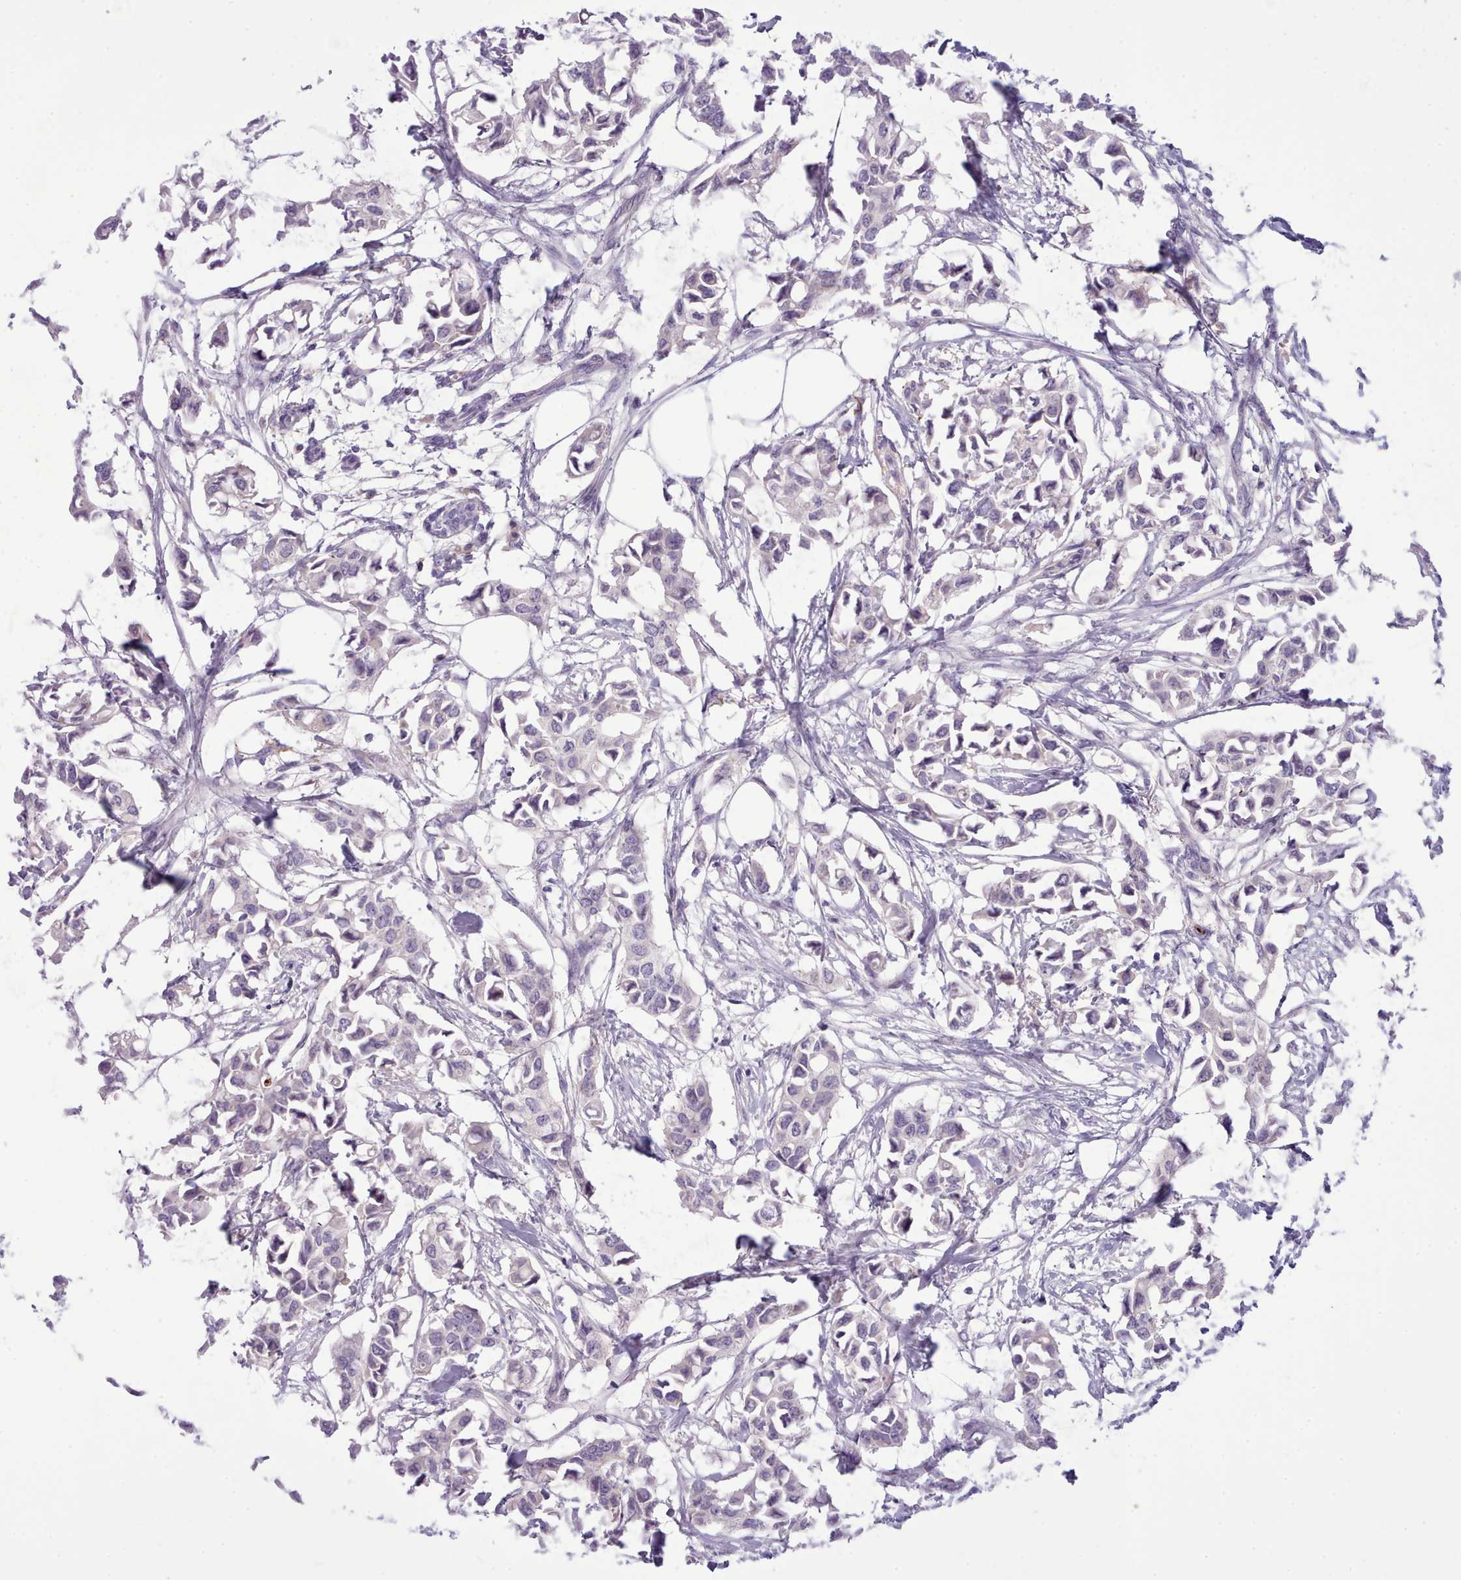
{"staining": {"intensity": "negative", "quantity": "none", "location": "none"}, "tissue": "breast cancer", "cell_type": "Tumor cells", "image_type": "cancer", "snomed": [{"axis": "morphology", "description": "Duct carcinoma"}, {"axis": "topography", "description": "Breast"}], "caption": "IHC histopathology image of invasive ductal carcinoma (breast) stained for a protein (brown), which displays no staining in tumor cells.", "gene": "CYP2A13", "patient": {"sex": "female", "age": 41}}